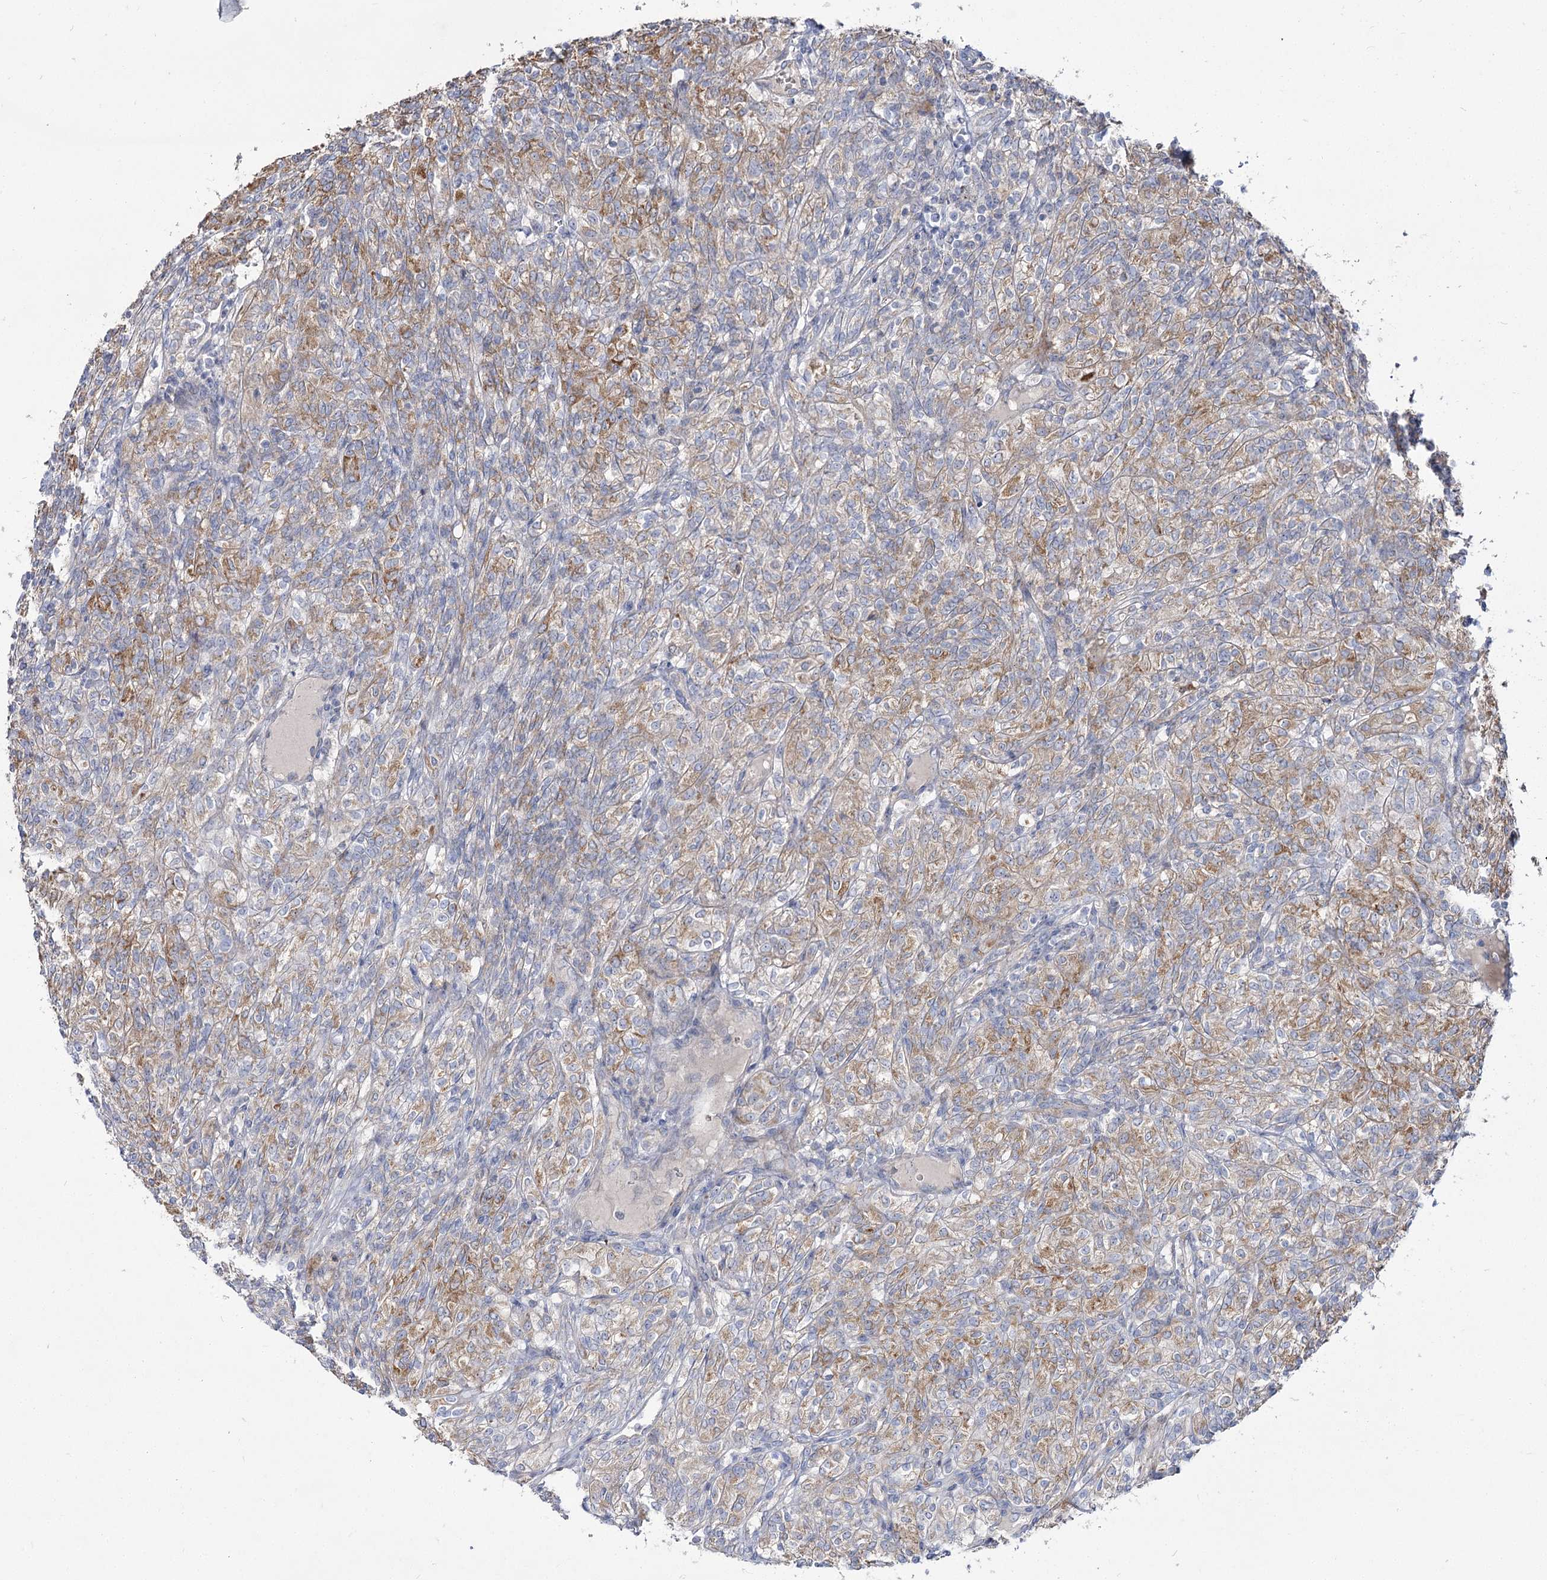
{"staining": {"intensity": "moderate", "quantity": "25%-75%", "location": "cytoplasmic/membranous"}, "tissue": "renal cancer", "cell_type": "Tumor cells", "image_type": "cancer", "snomed": [{"axis": "morphology", "description": "Adenocarcinoma, NOS"}, {"axis": "topography", "description": "Kidney"}], "caption": "The photomicrograph reveals immunohistochemical staining of renal adenocarcinoma. There is moderate cytoplasmic/membranous positivity is seen in approximately 25%-75% of tumor cells.", "gene": "SUOX", "patient": {"sex": "male", "age": 77}}